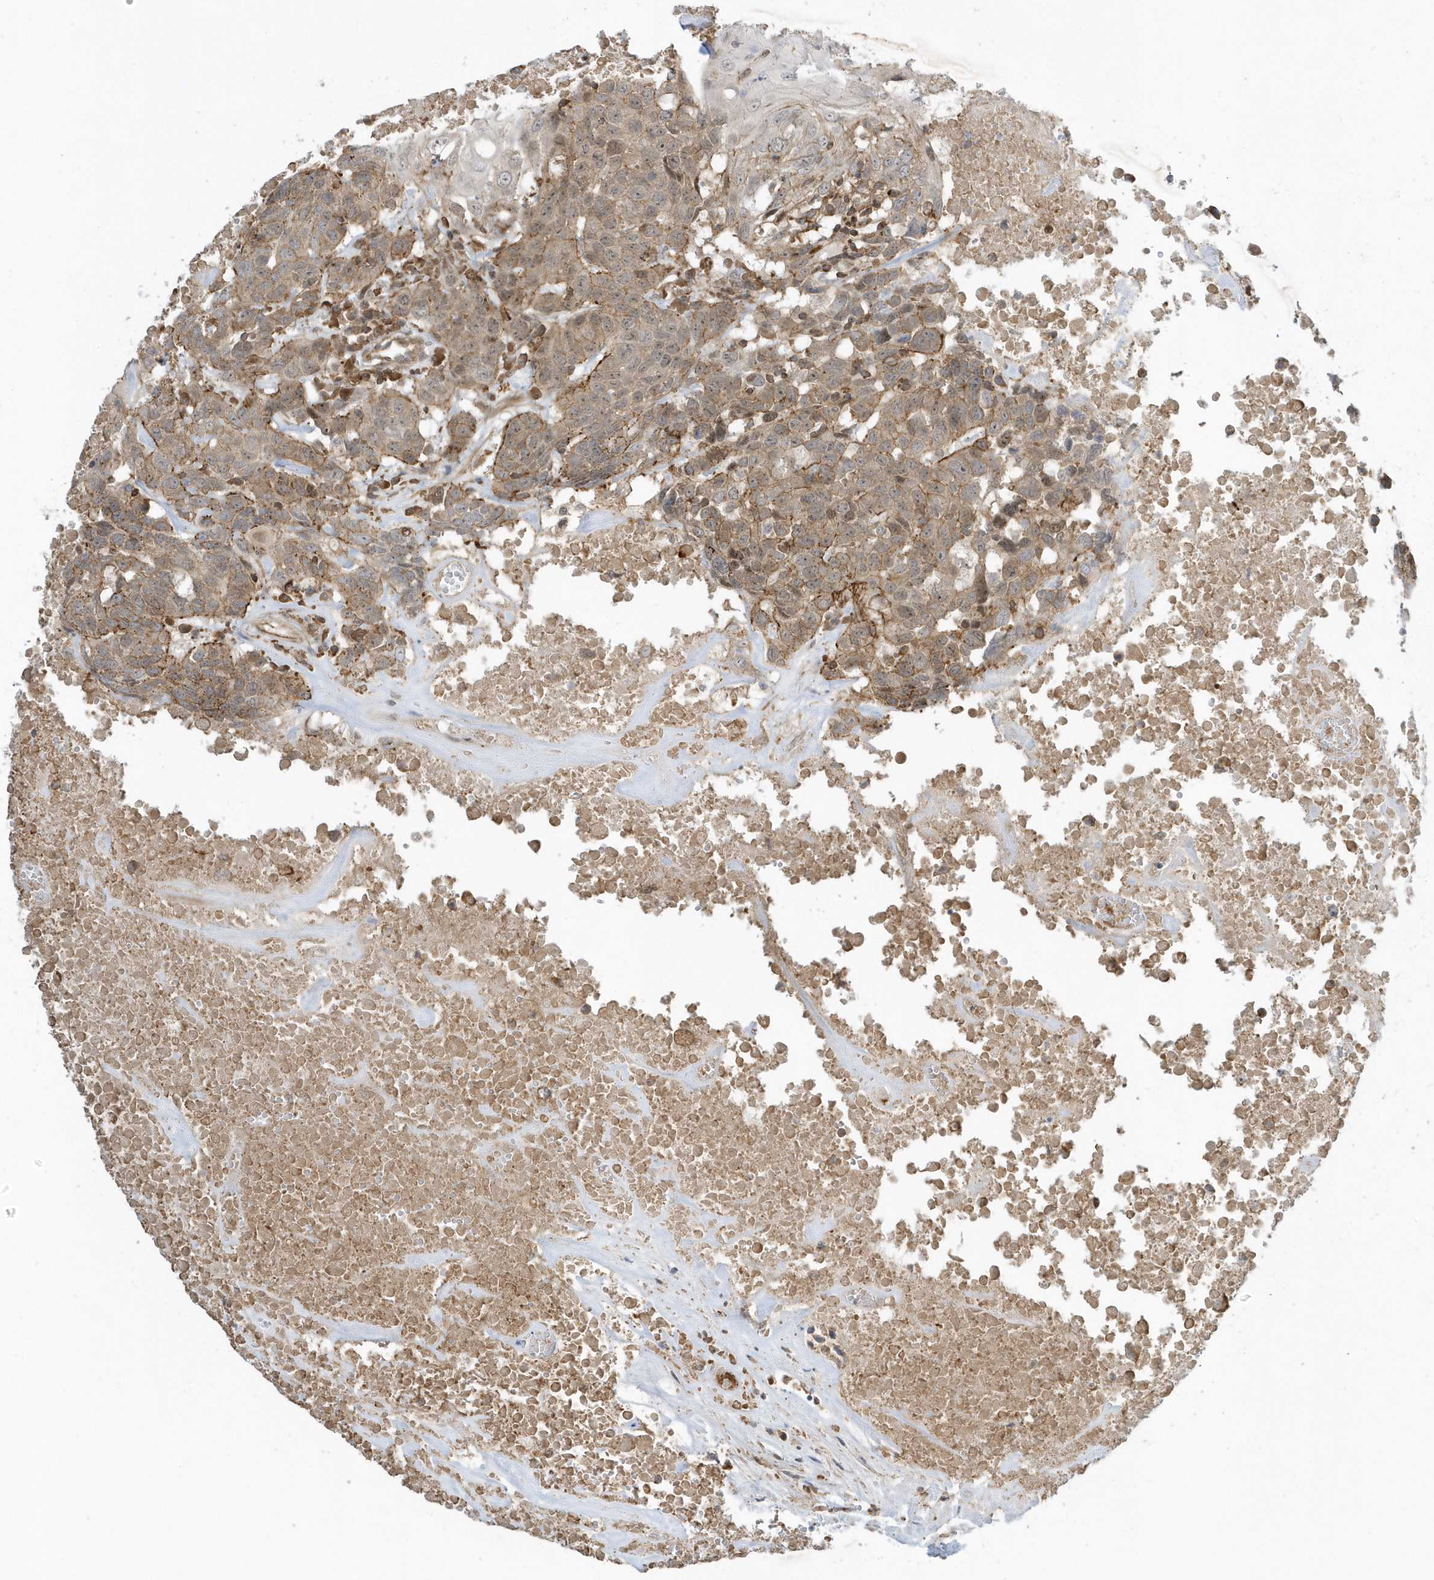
{"staining": {"intensity": "moderate", "quantity": ">75%", "location": "cytoplasmic/membranous"}, "tissue": "head and neck cancer", "cell_type": "Tumor cells", "image_type": "cancer", "snomed": [{"axis": "morphology", "description": "Squamous cell carcinoma, NOS"}, {"axis": "topography", "description": "Head-Neck"}], "caption": "This micrograph displays immunohistochemistry staining of head and neck cancer (squamous cell carcinoma), with medium moderate cytoplasmic/membranous staining in approximately >75% of tumor cells.", "gene": "ZBTB8A", "patient": {"sex": "male", "age": 66}}